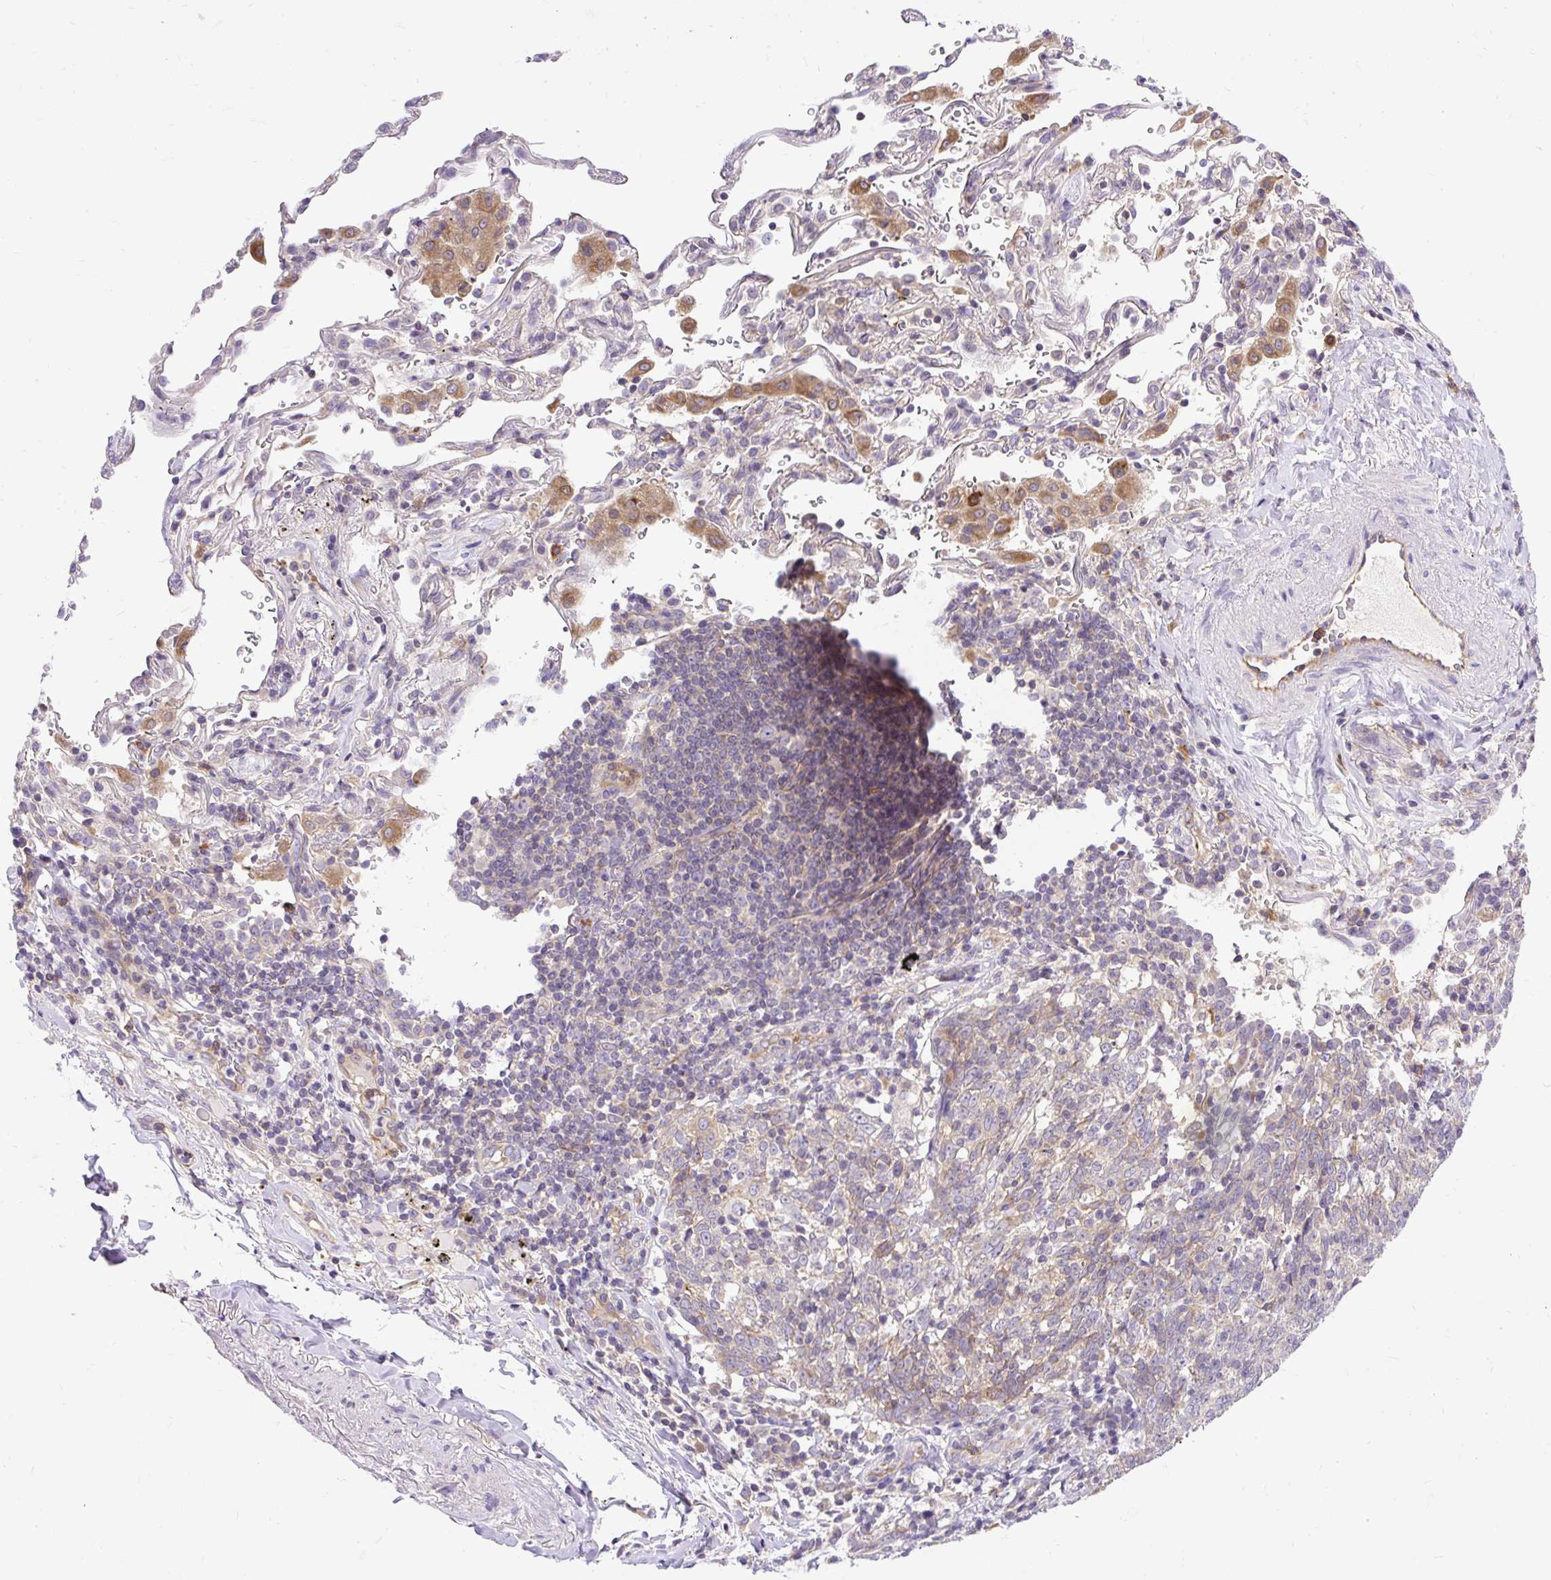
{"staining": {"intensity": "moderate", "quantity": "25%-75%", "location": "cytoplasmic/membranous"}, "tissue": "lung cancer", "cell_type": "Tumor cells", "image_type": "cancer", "snomed": [{"axis": "morphology", "description": "Squamous cell carcinoma, NOS"}, {"axis": "topography", "description": "Lung"}], "caption": "A brown stain labels moderate cytoplasmic/membranous expression of a protein in lung cancer (squamous cell carcinoma) tumor cells.", "gene": "HEXB", "patient": {"sex": "female", "age": 72}}